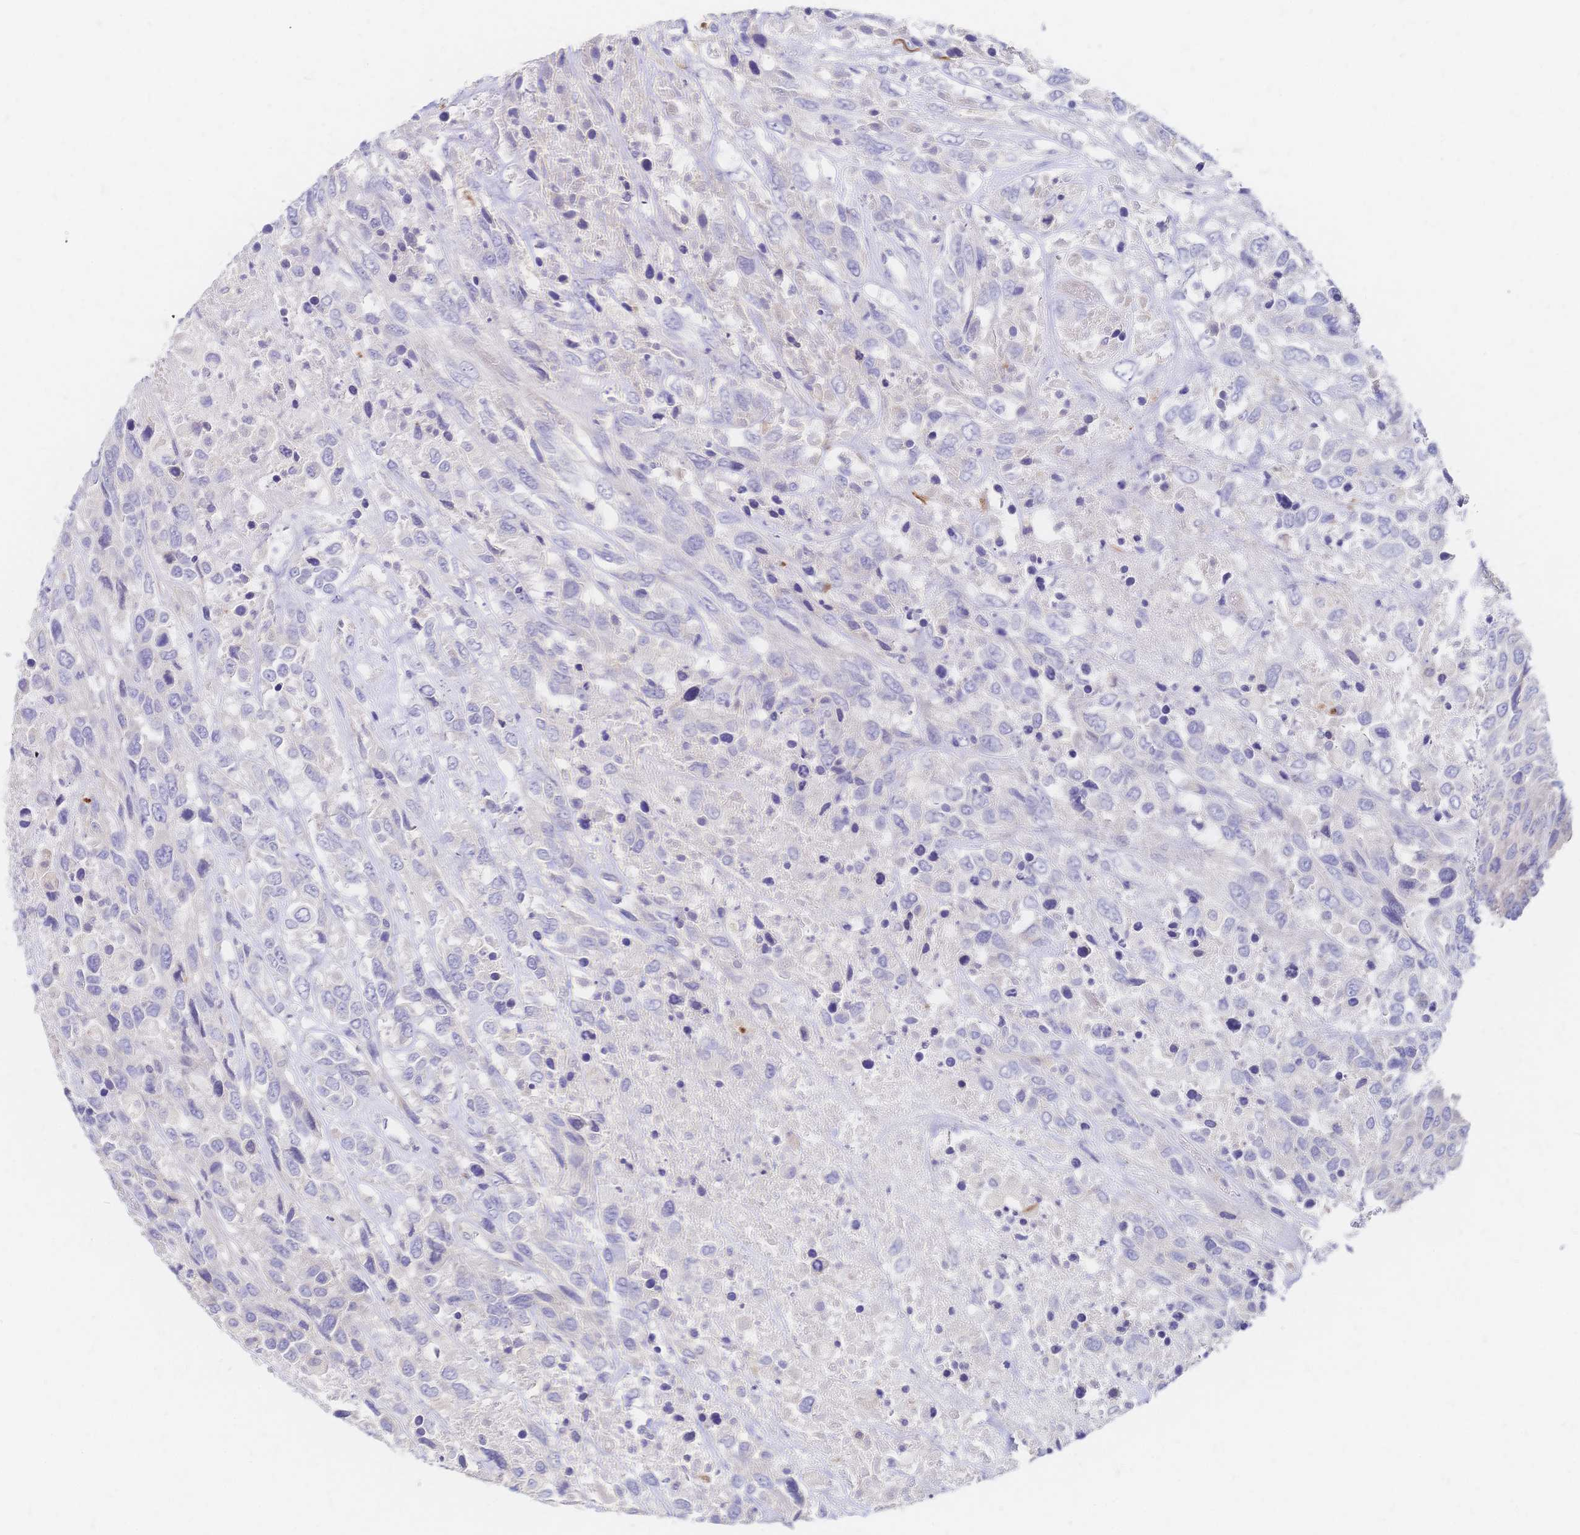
{"staining": {"intensity": "negative", "quantity": "none", "location": "none"}, "tissue": "urothelial cancer", "cell_type": "Tumor cells", "image_type": "cancer", "snomed": [{"axis": "morphology", "description": "Urothelial carcinoma, High grade"}, {"axis": "topography", "description": "Urinary bladder"}], "caption": "Immunohistochemistry (IHC) histopathology image of urothelial carcinoma (high-grade) stained for a protein (brown), which exhibits no expression in tumor cells.", "gene": "VWC2L", "patient": {"sex": "female", "age": 70}}